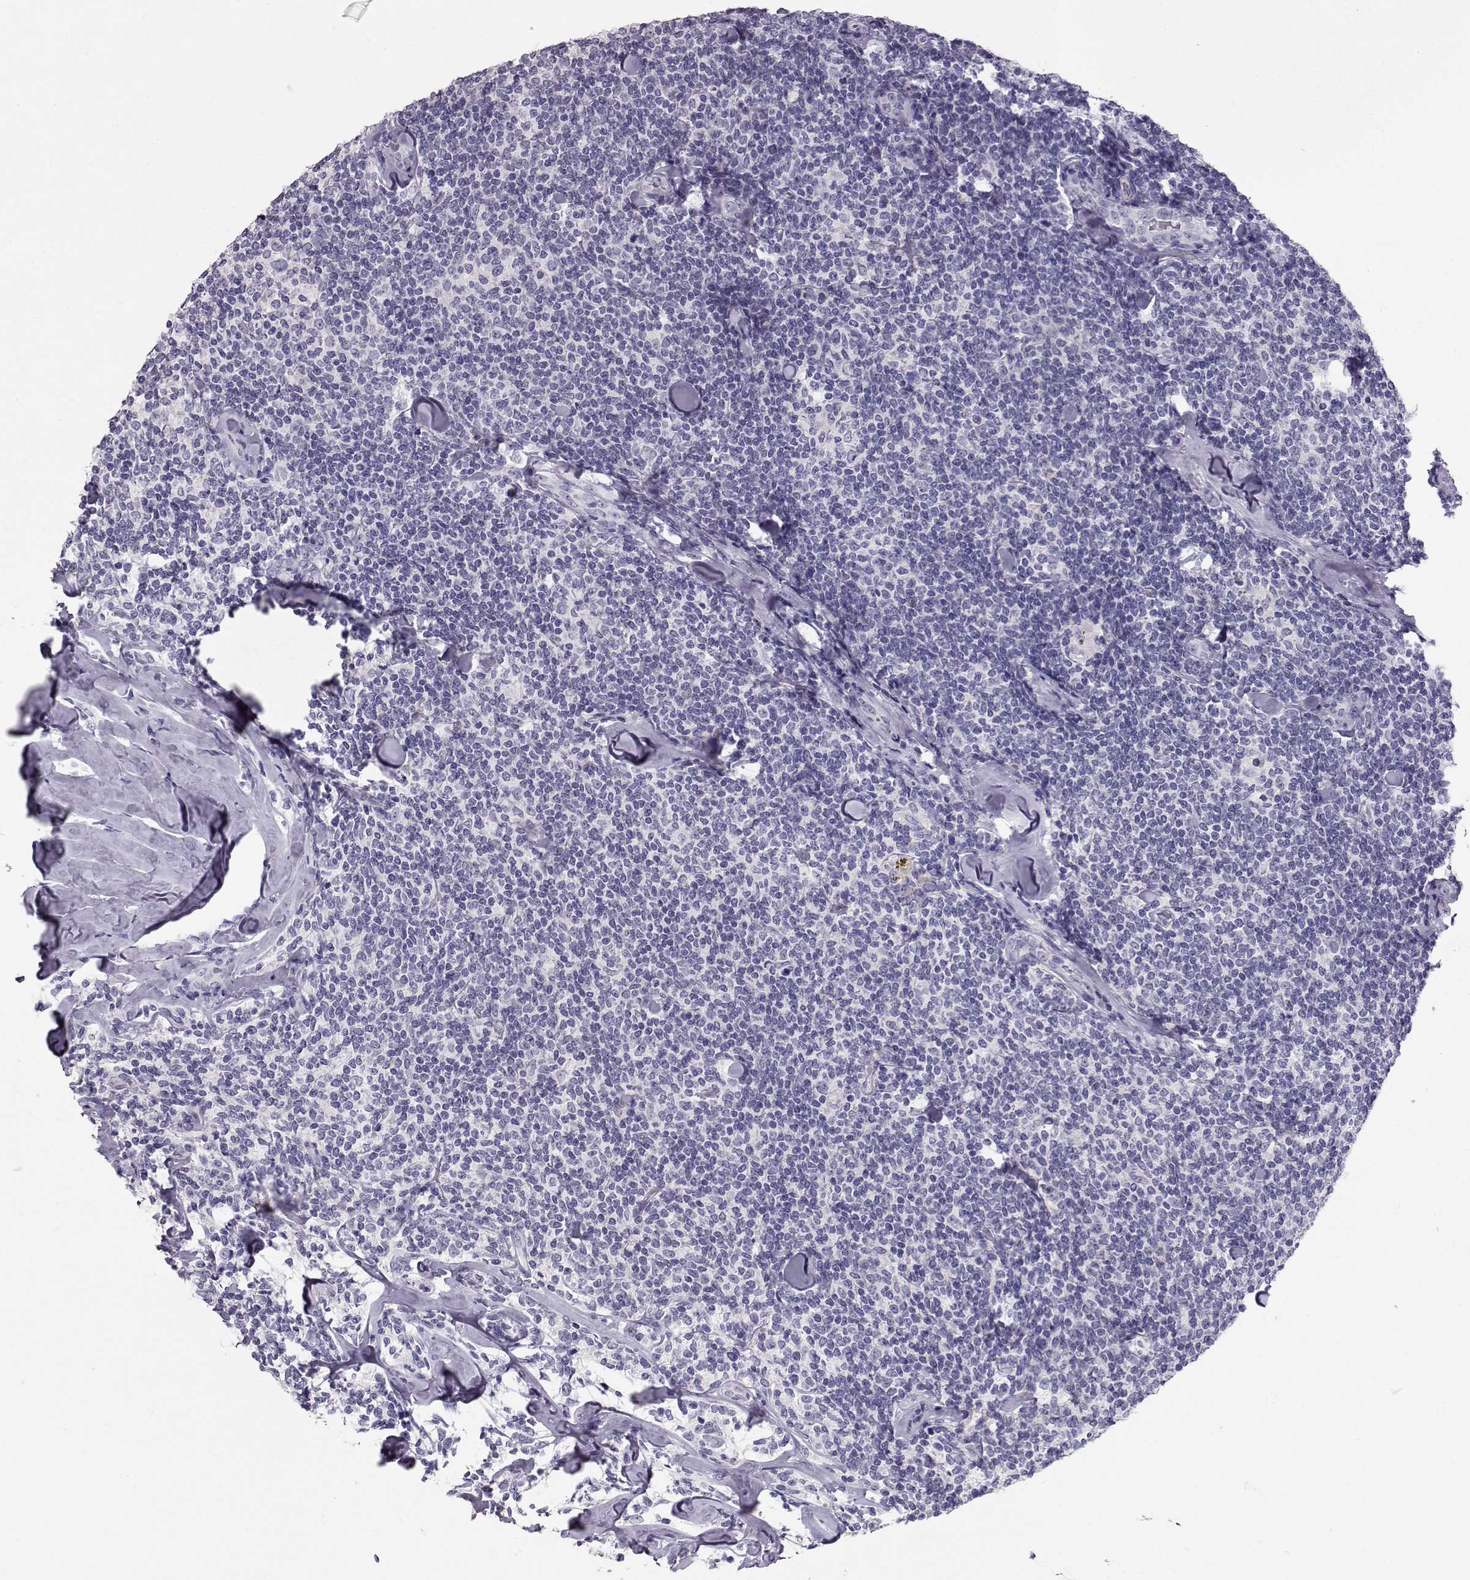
{"staining": {"intensity": "negative", "quantity": "none", "location": "none"}, "tissue": "lymphoma", "cell_type": "Tumor cells", "image_type": "cancer", "snomed": [{"axis": "morphology", "description": "Malignant lymphoma, non-Hodgkin's type, Low grade"}, {"axis": "topography", "description": "Lymph node"}], "caption": "High magnification brightfield microscopy of lymphoma stained with DAB (brown) and counterstained with hematoxylin (blue): tumor cells show no significant staining.", "gene": "RD3", "patient": {"sex": "female", "age": 56}}